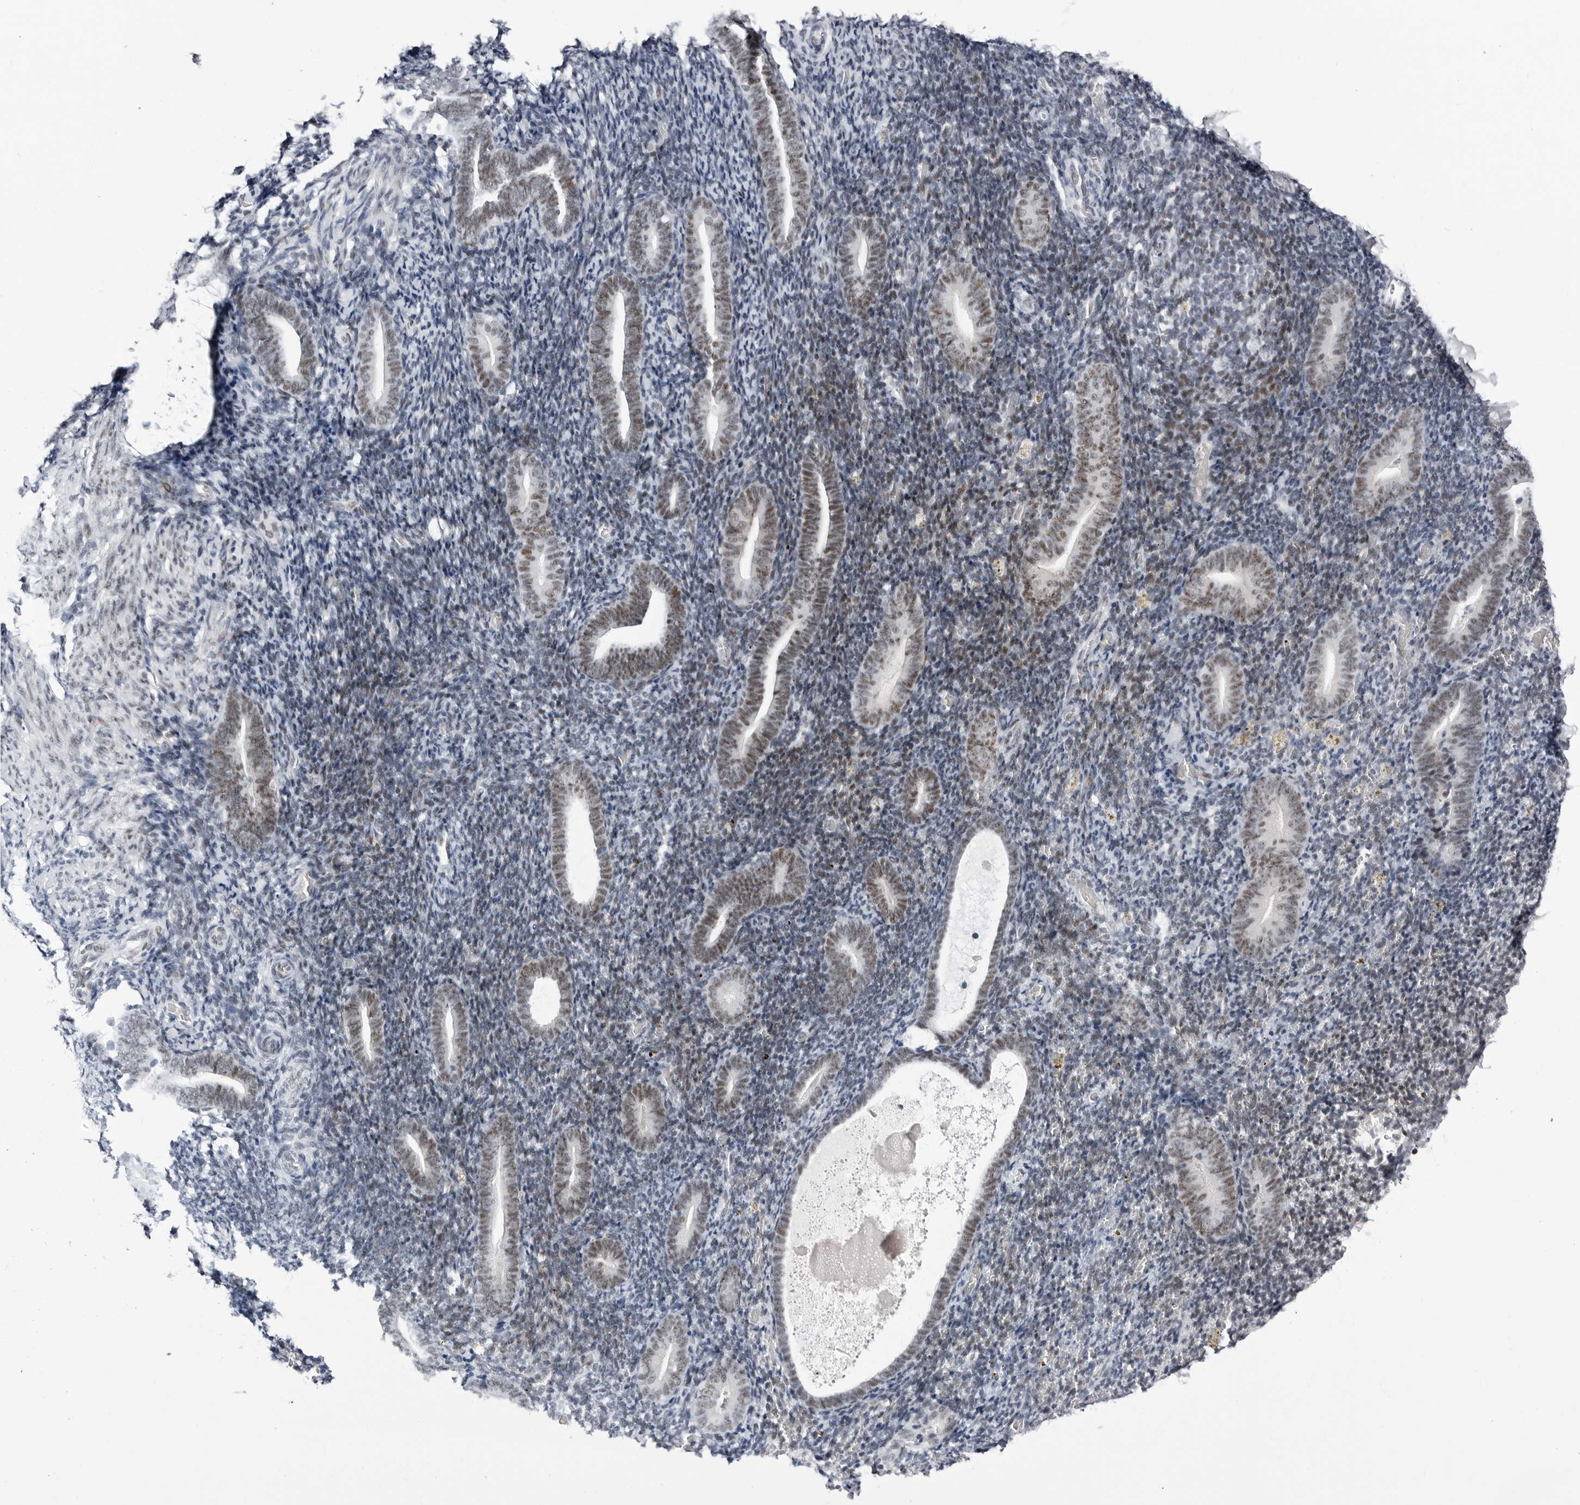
{"staining": {"intensity": "negative", "quantity": "none", "location": "none"}, "tissue": "endometrium", "cell_type": "Cells in endometrial stroma", "image_type": "normal", "snomed": [{"axis": "morphology", "description": "Normal tissue, NOS"}, {"axis": "topography", "description": "Endometrium"}], "caption": "Histopathology image shows no protein positivity in cells in endometrial stroma of unremarkable endometrium.", "gene": "VEZF1", "patient": {"sex": "female", "age": 51}}